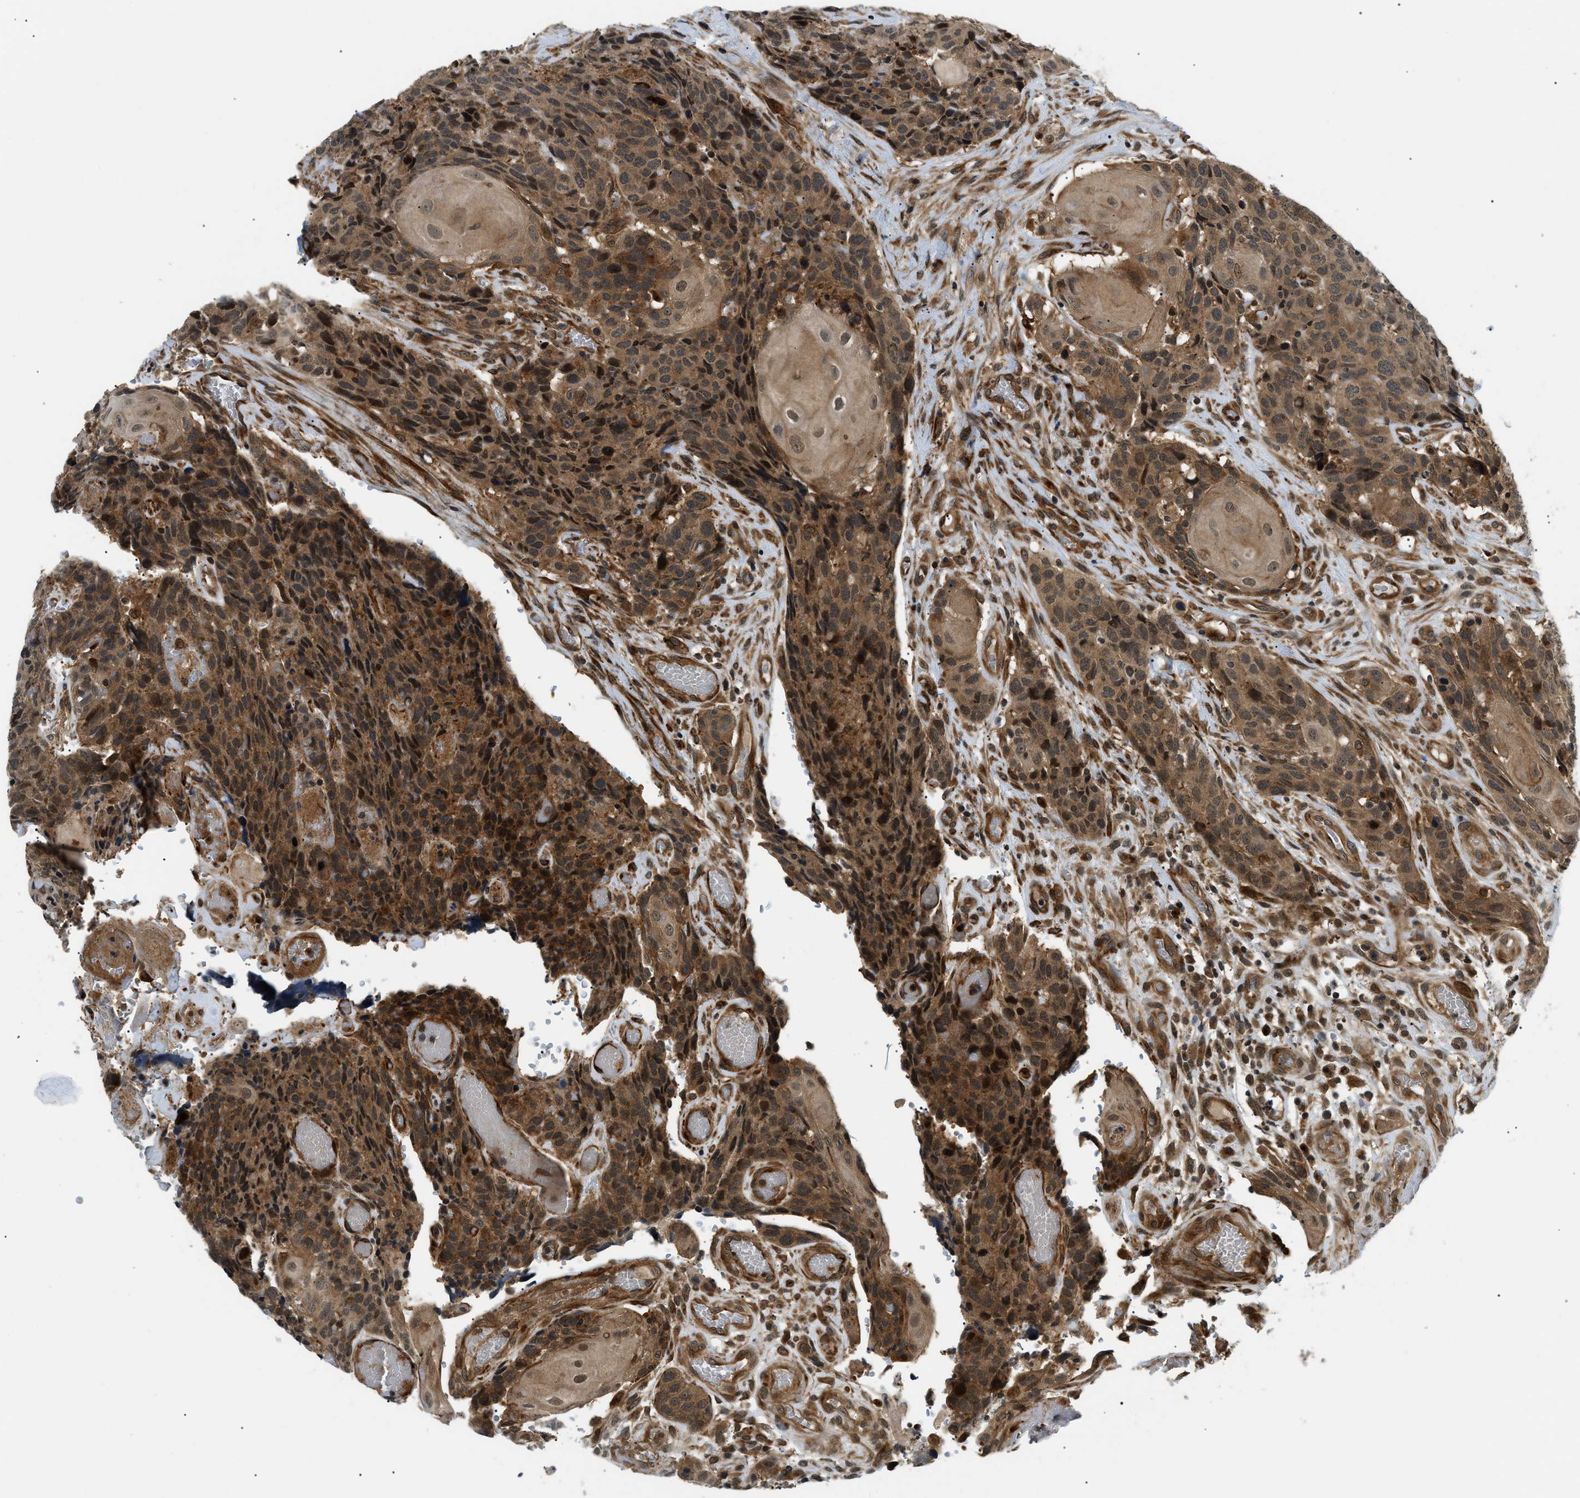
{"staining": {"intensity": "moderate", "quantity": ">75%", "location": "cytoplasmic/membranous,nuclear"}, "tissue": "head and neck cancer", "cell_type": "Tumor cells", "image_type": "cancer", "snomed": [{"axis": "morphology", "description": "Squamous cell carcinoma, NOS"}, {"axis": "topography", "description": "Head-Neck"}], "caption": "Tumor cells demonstrate moderate cytoplasmic/membranous and nuclear positivity in about >75% of cells in head and neck squamous cell carcinoma.", "gene": "ATP6AP1", "patient": {"sex": "male", "age": 66}}